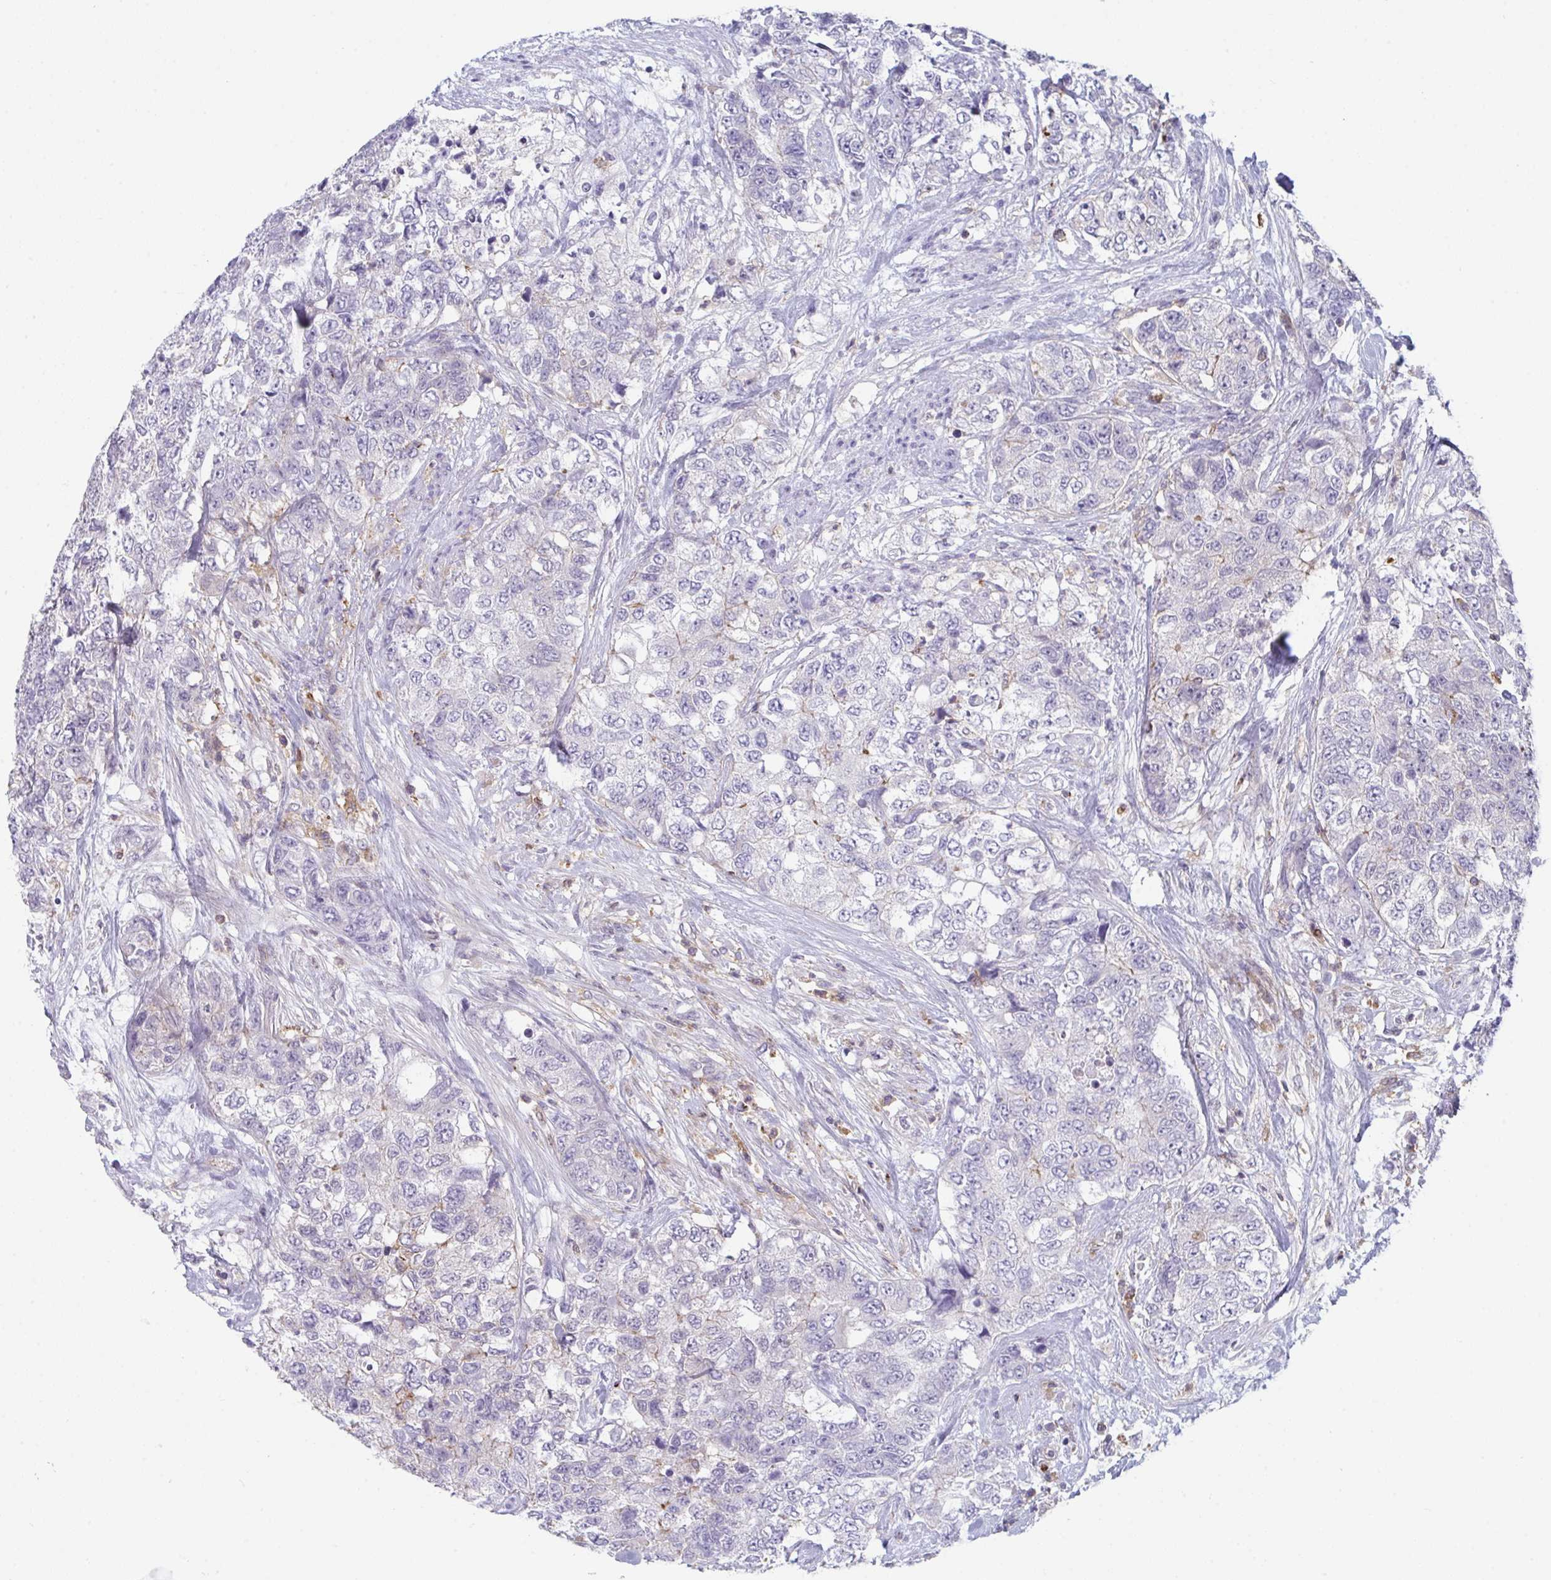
{"staining": {"intensity": "negative", "quantity": "none", "location": "none"}, "tissue": "urothelial cancer", "cell_type": "Tumor cells", "image_type": "cancer", "snomed": [{"axis": "morphology", "description": "Urothelial carcinoma, High grade"}, {"axis": "topography", "description": "Urinary bladder"}], "caption": "Immunohistochemistry (IHC) image of human urothelial cancer stained for a protein (brown), which demonstrates no expression in tumor cells.", "gene": "DISP2", "patient": {"sex": "female", "age": 78}}